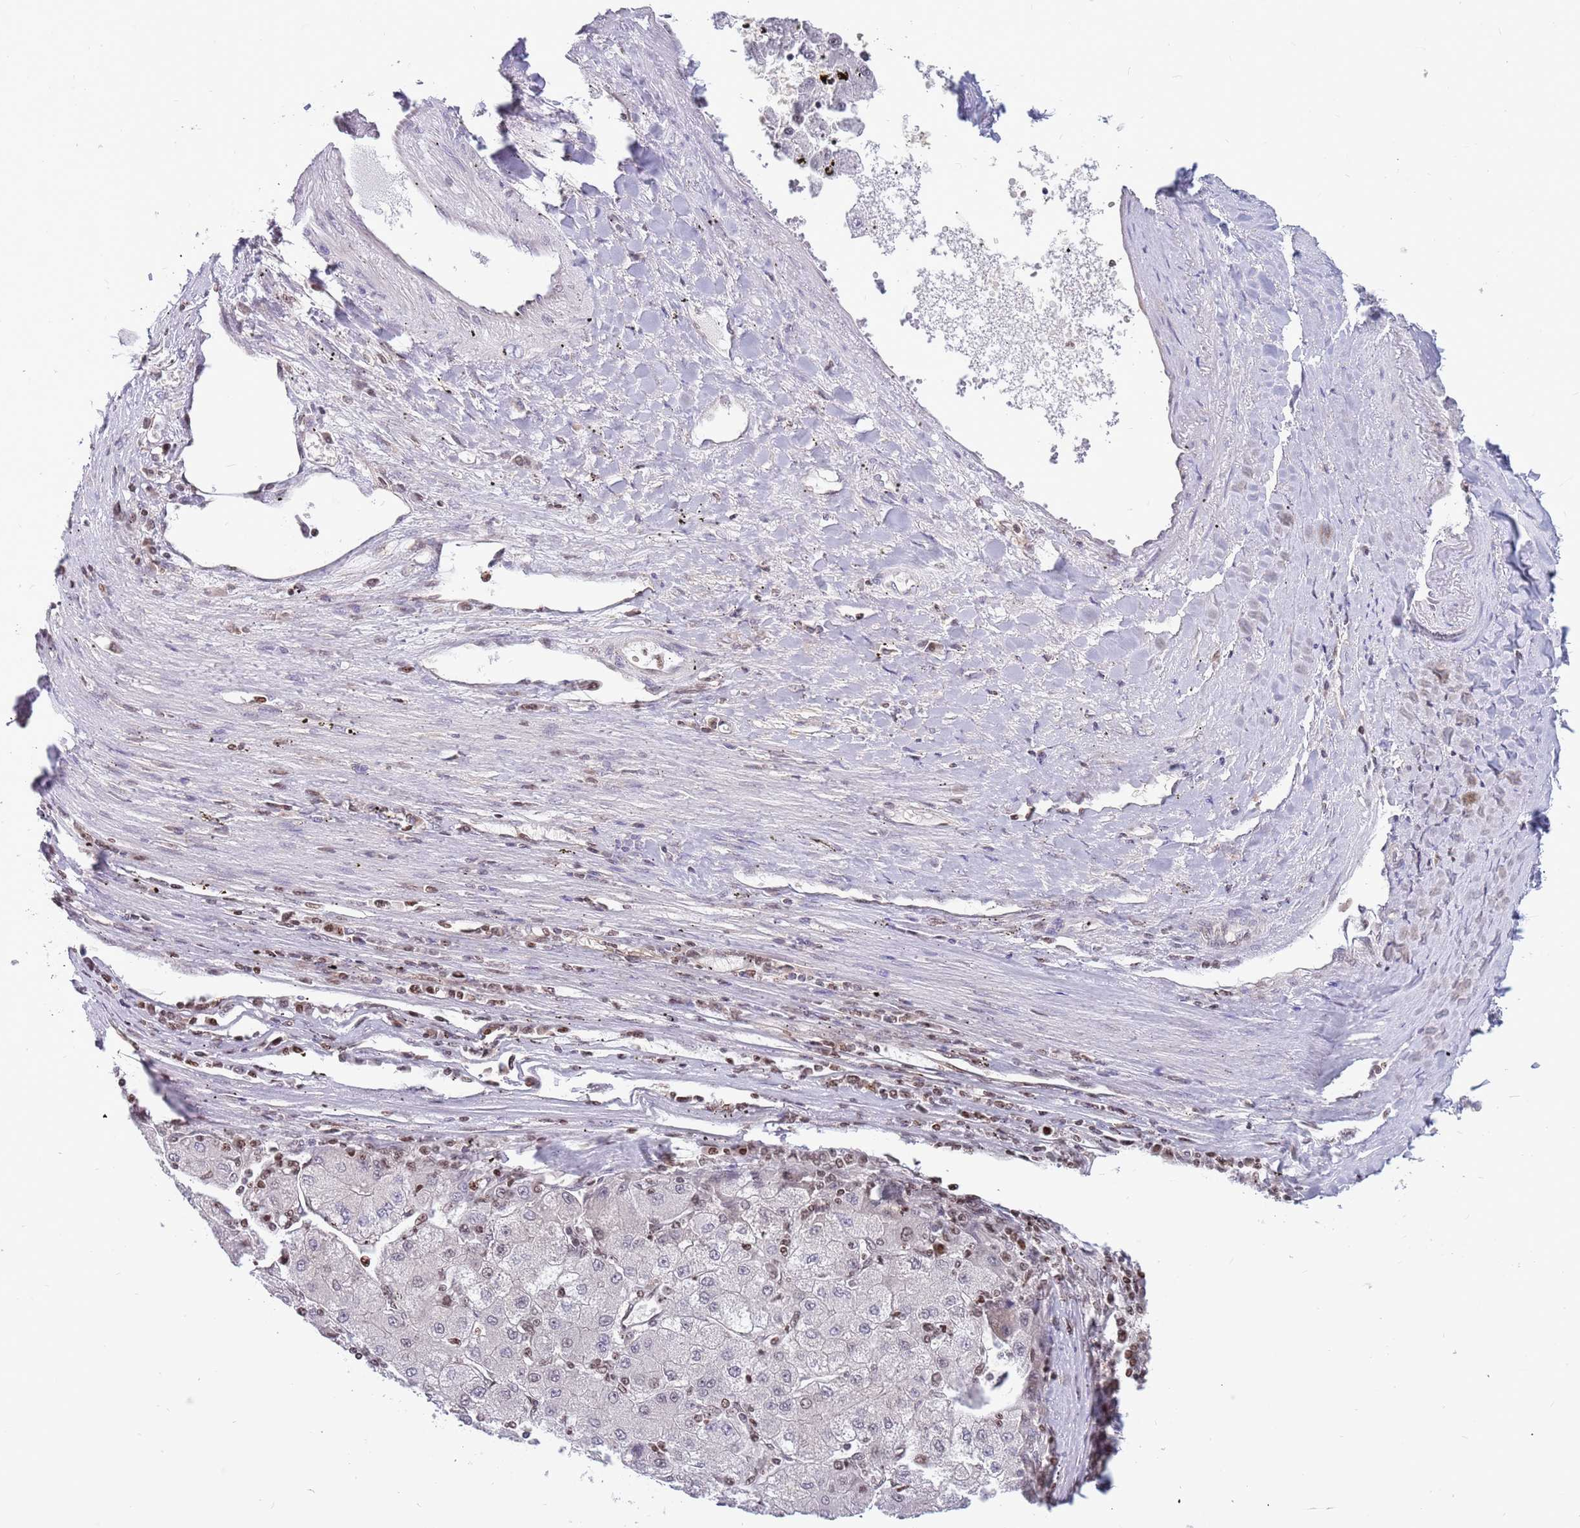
{"staining": {"intensity": "negative", "quantity": "none", "location": "none"}, "tissue": "liver cancer", "cell_type": "Tumor cells", "image_type": "cancer", "snomed": [{"axis": "morphology", "description": "Carcinoma, Hepatocellular, NOS"}, {"axis": "topography", "description": "Liver"}], "caption": "IHC image of neoplastic tissue: liver cancer stained with DAB reveals no significant protein expression in tumor cells. (DAB immunohistochemistry, high magnification).", "gene": "ARHGEF5", "patient": {"sex": "male", "age": 72}}